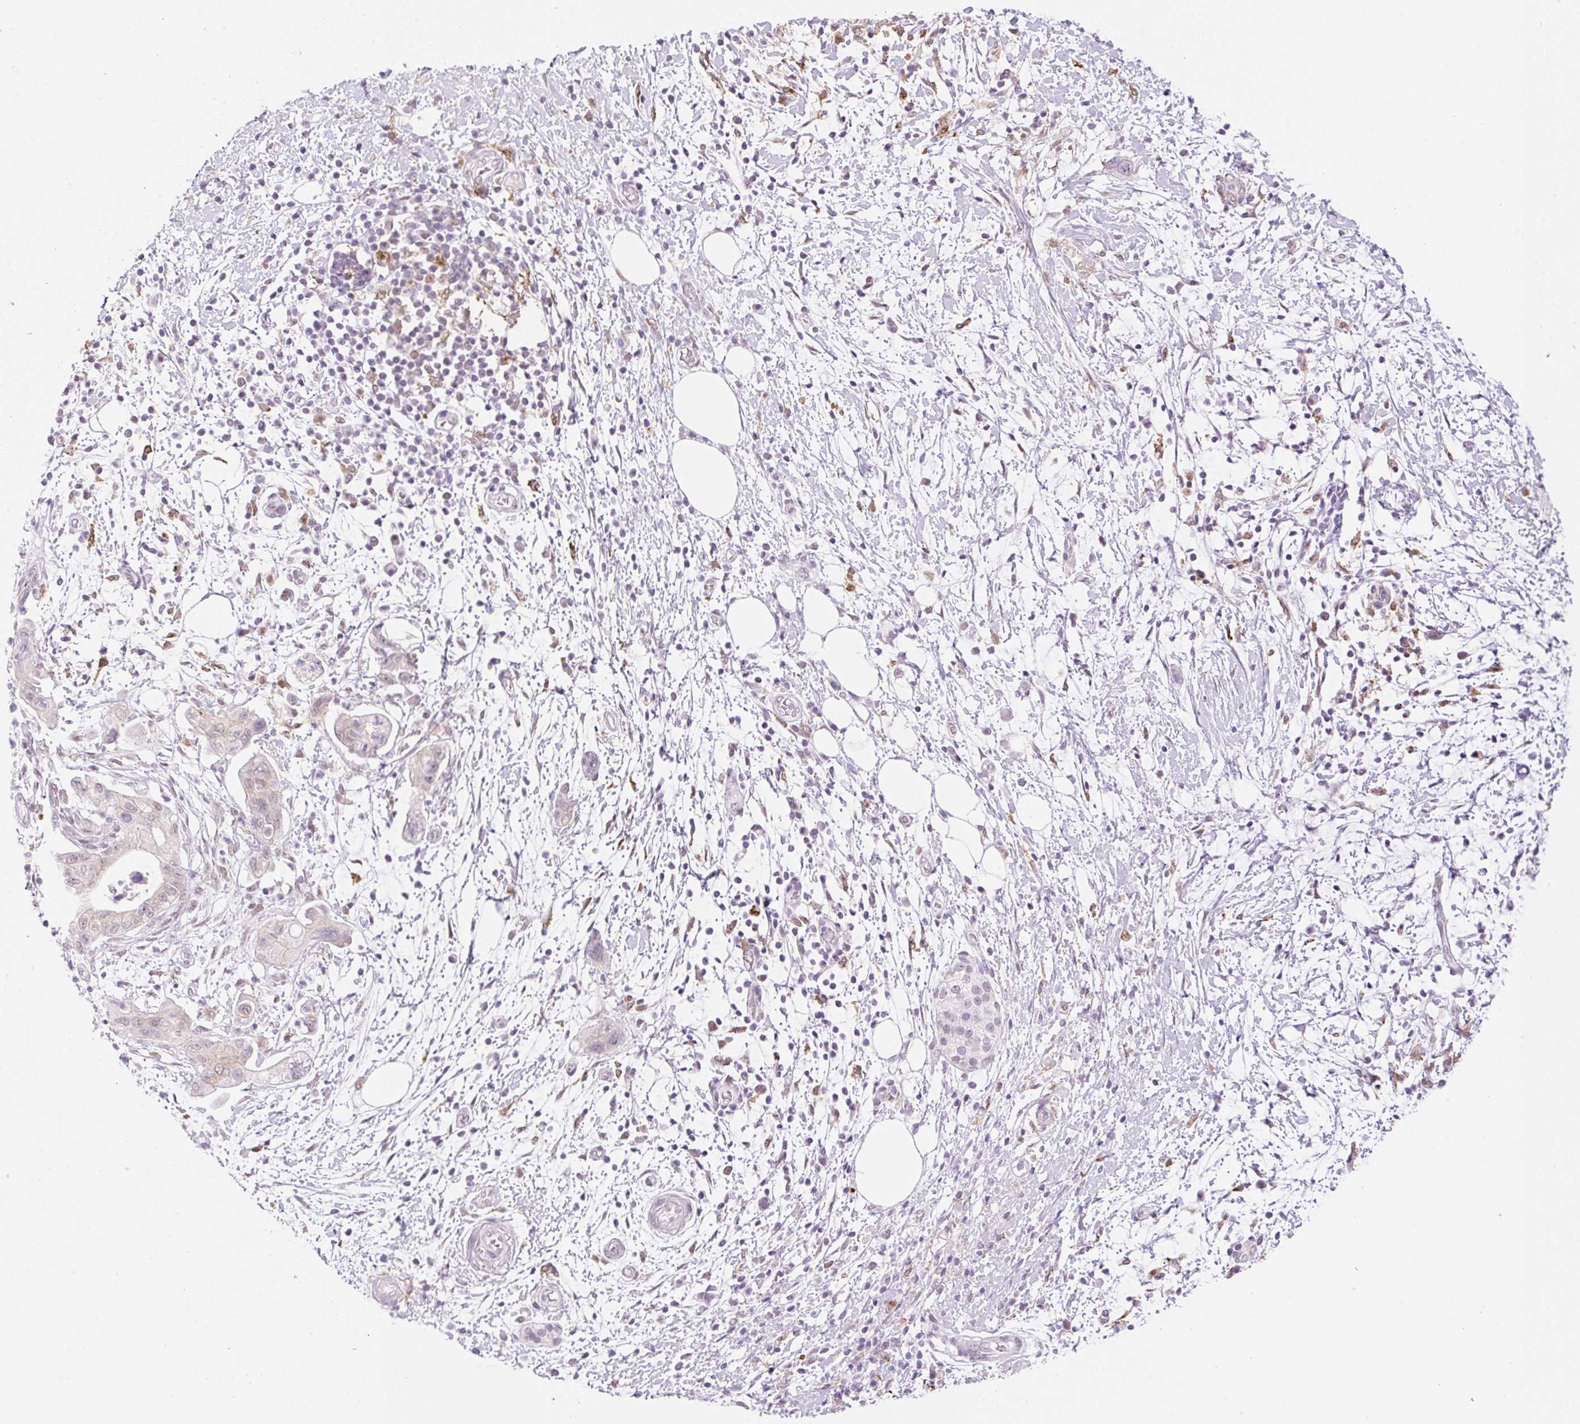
{"staining": {"intensity": "weak", "quantity": "<25%", "location": "nuclear"}, "tissue": "pancreatic cancer", "cell_type": "Tumor cells", "image_type": "cancer", "snomed": [{"axis": "morphology", "description": "Adenocarcinoma, NOS"}, {"axis": "topography", "description": "Pancreas"}], "caption": "High power microscopy image of an immunohistochemistry (IHC) histopathology image of pancreatic adenocarcinoma, revealing no significant positivity in tumor cells.", "gene": "PALM3", "patient": {"sex": "female", "age": 73}}